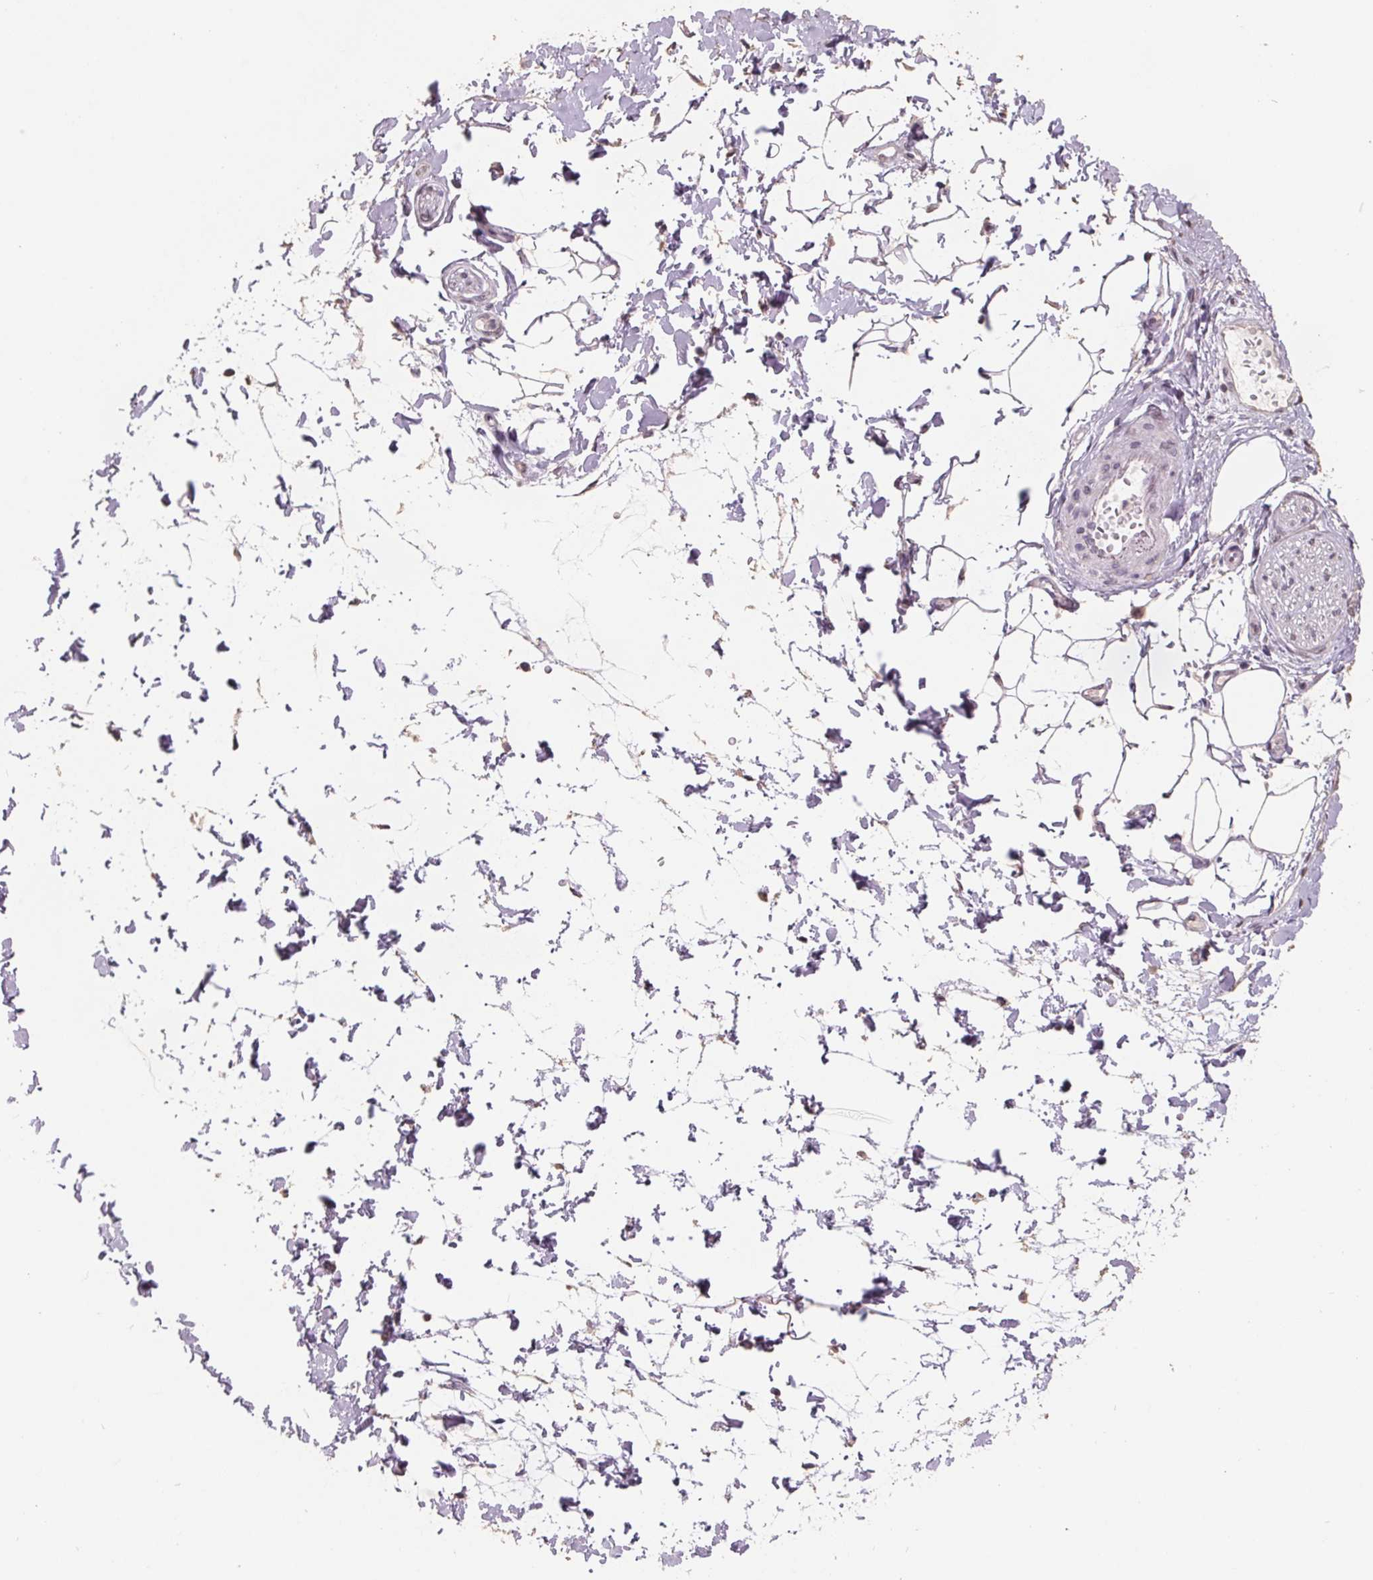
{"staining": {"intensity": "weak", "quantity": "<25%", "location": "nuclear"}, "tissue": "adipose tissue", "cell_type": "Adipocytes", "image_type": "normal", "snomed": [{"axis": "morphology", "description": "Normal tissue, NOS"}, {"axis": "topography", "description": "Smooth muscle"}, {"axis": "topography", "description": "Peripheral nerve tissue"}], "caption": "DAB immunohistochemical staining of normal human adipose tissue exhibits no significant expression in adipocytes.", "gene": "FTCD", "patient": {"sex": "male", "age": 58}}